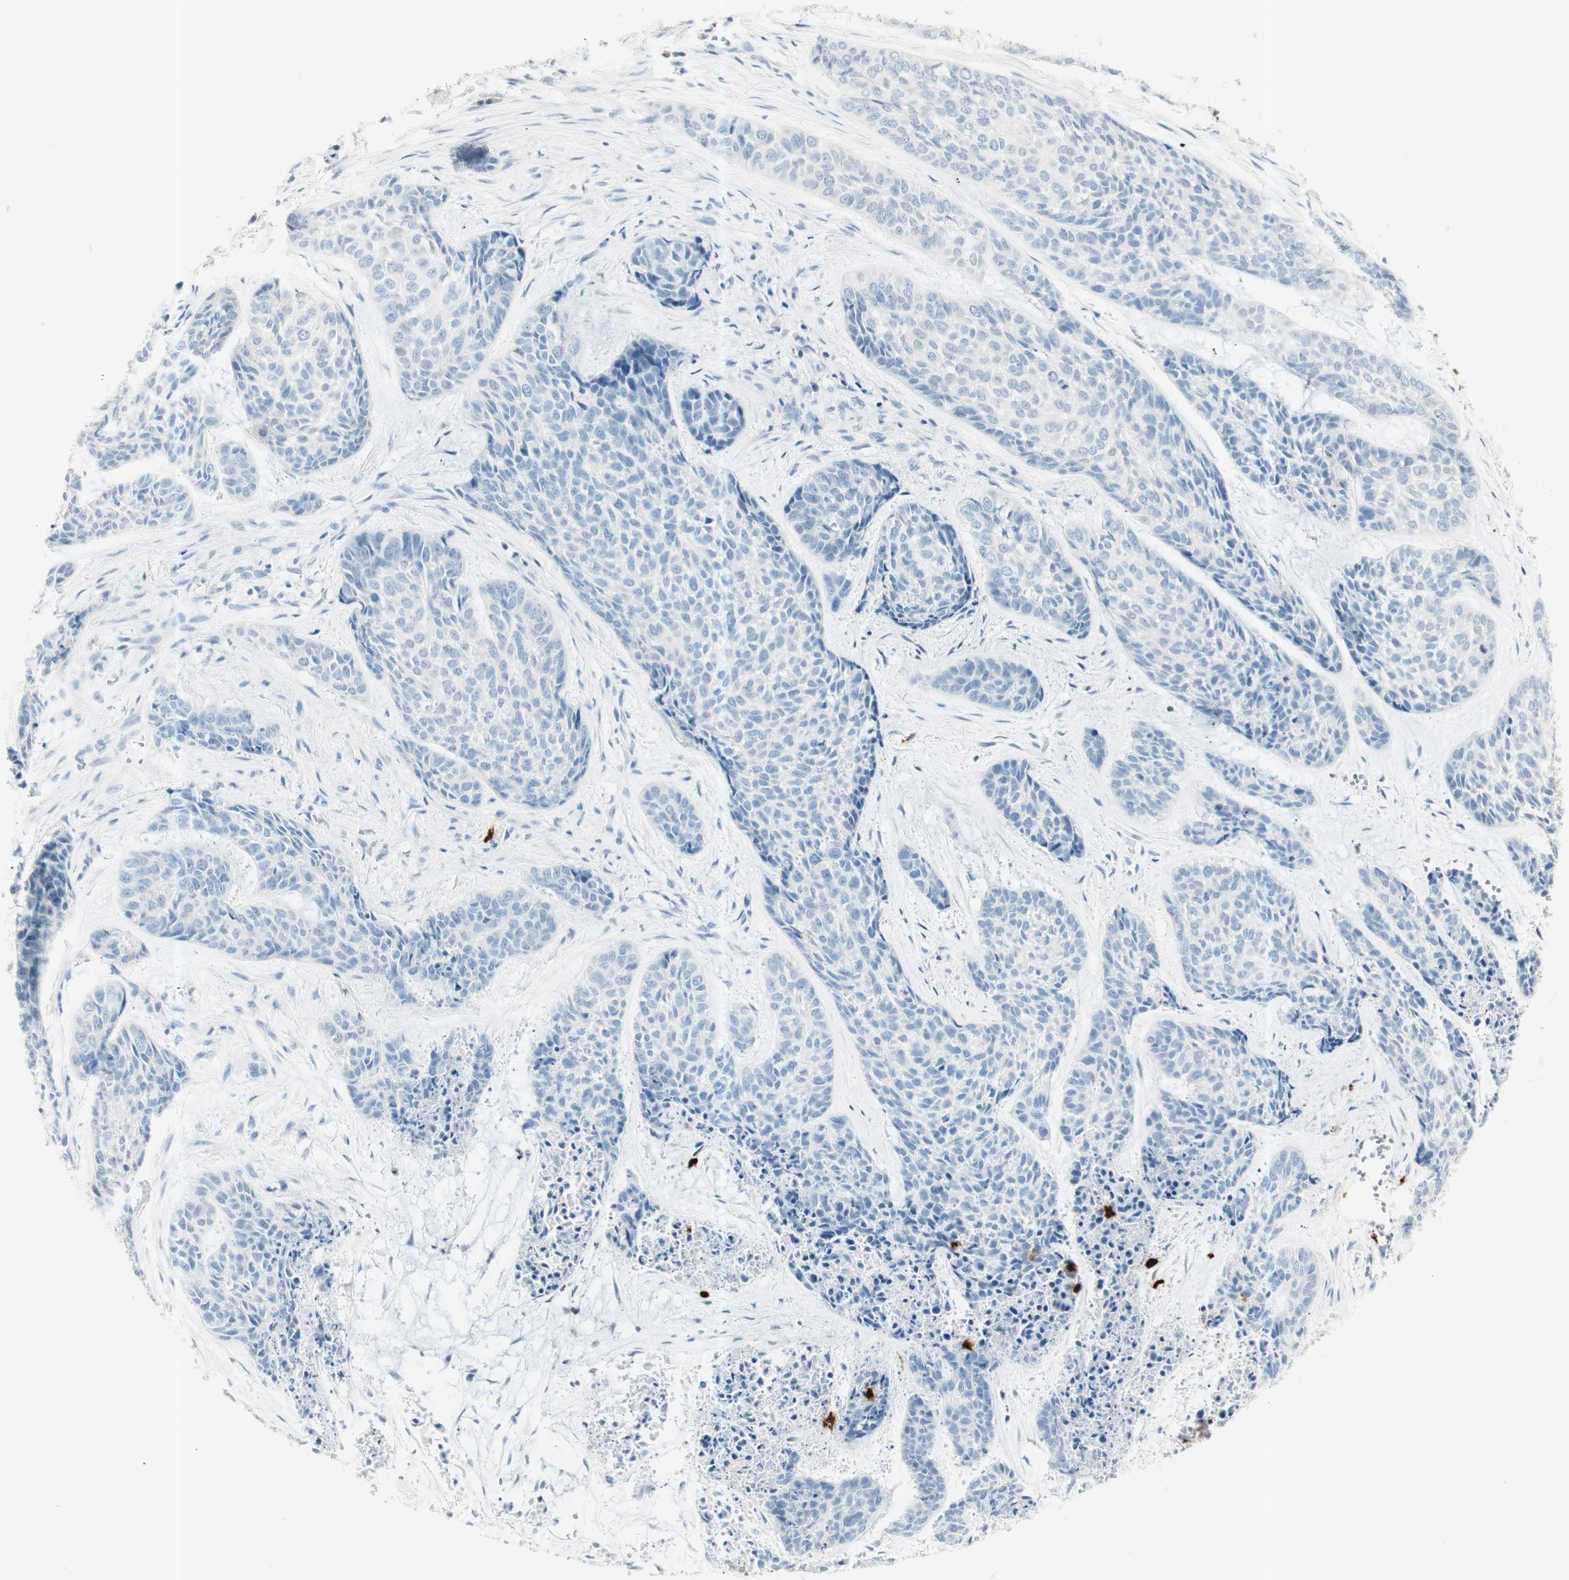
{"staining": {"intensity": "negative", "quantity": "none", "location": "none"}, "tissue": "skin cancer", "cell_type": "Tumor cells", "image_type": "cancer", "snomed": [{"axis": "morphology", "description": "Basal cell carcinoma"}, {"axis": "topography", "description": "Skin"}], "caption": "DAB immunohistochemical staining of human skin cancer (basal cell carcinoma) reveals no significant expression in tumor cells. (Stains: DAB (3,3'-diaminobenzidine) IHC with hematoxylin counter stain, Microscopy: brightfield microscopy at high magnification).", "gene": "PRTN3", "patient": {"sex": "female", "age": 64}}